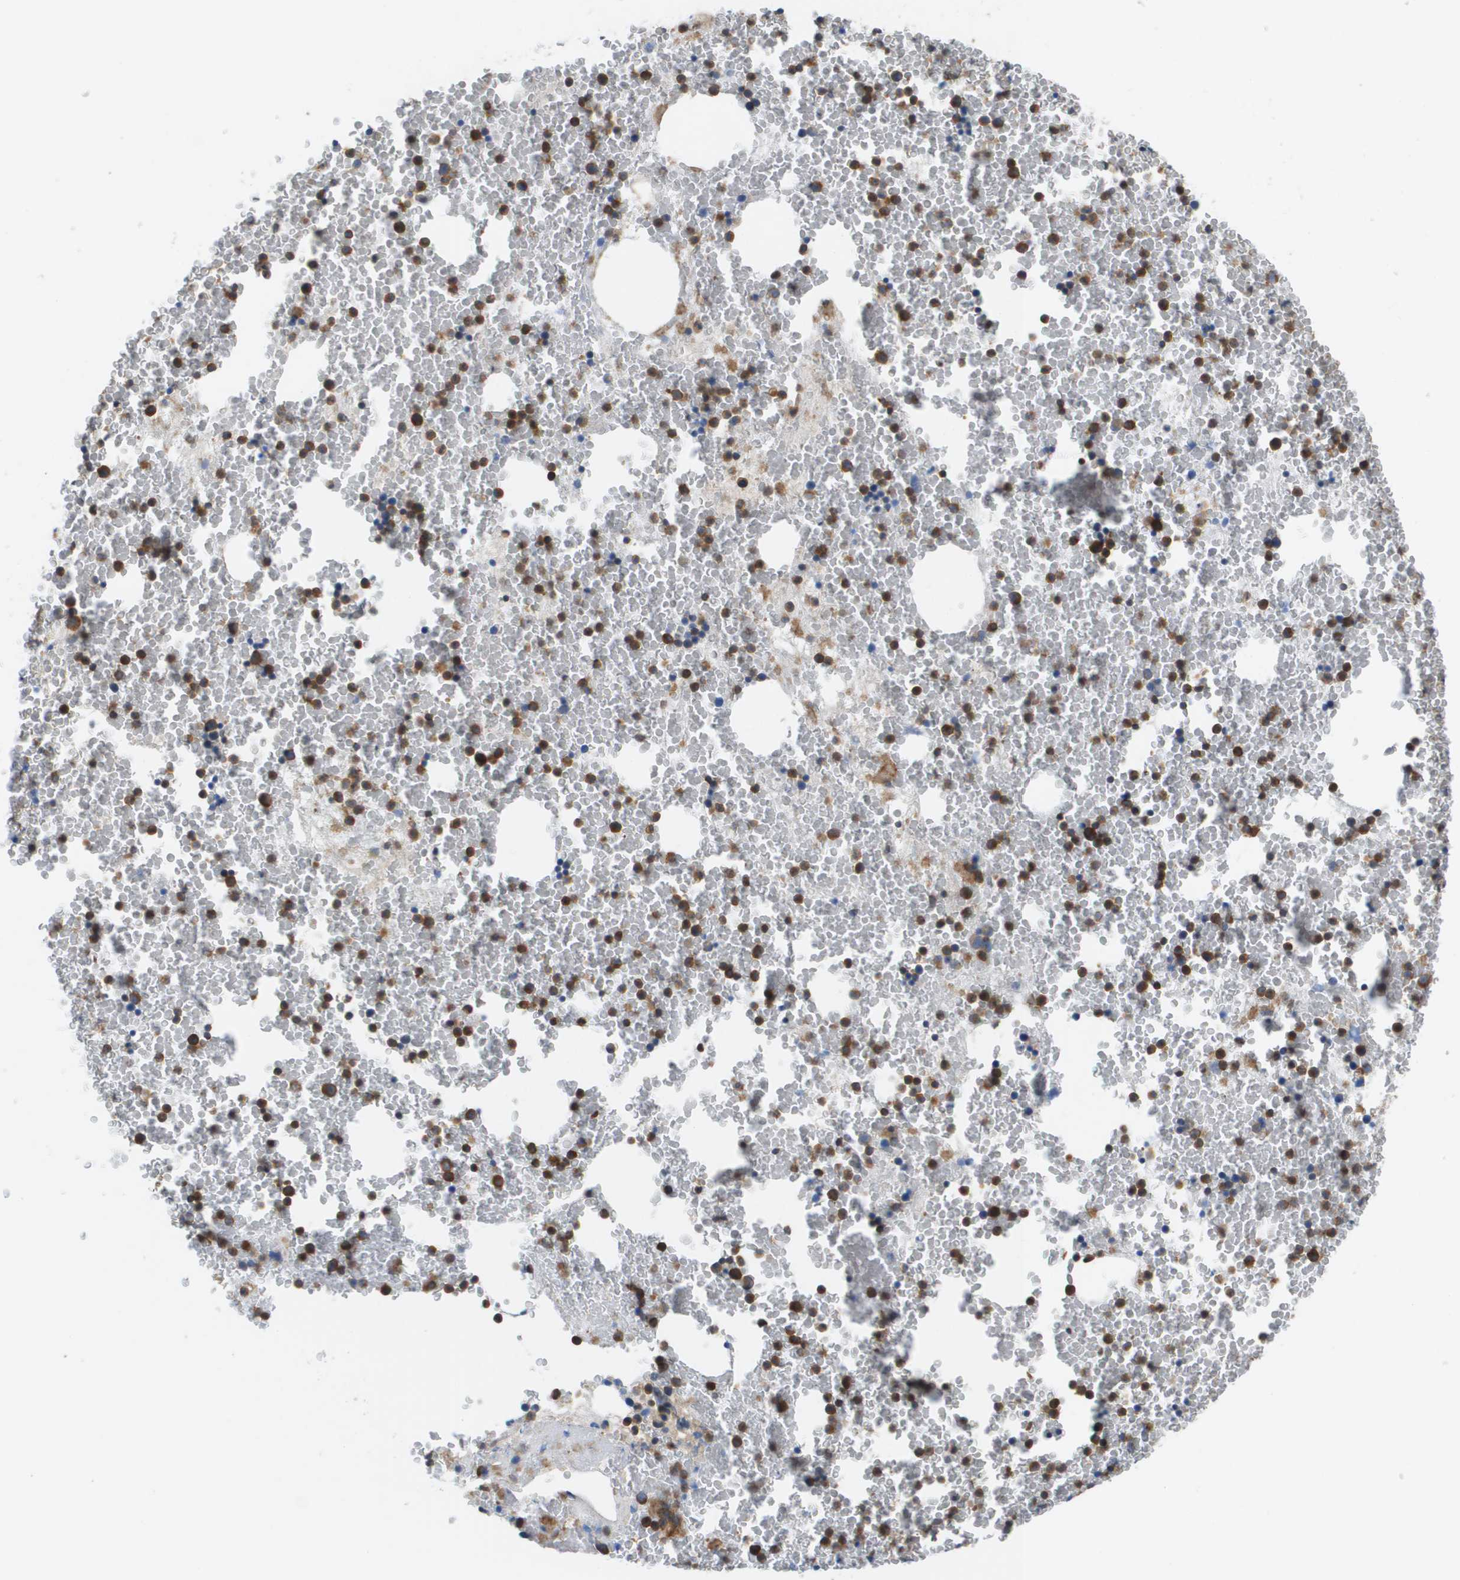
{"staining": {"intensity": "strong", "quantity": "25%-75%", "location": "cytoplasmic/membranous"}, "tissue": "bone marrow", "cell_type": "Hematopoietic cells", "image_type": "normal", "snomed": [{"axis": "morphology", "description": "Normal tissue, NOS"}, {"axis": "morphology", "description": "Inflammation, NOS"}, {"axis": "topography", "description": "Bone marrow"}], "caption": "This micrograph exhibits IHC staining of benign human bone marrow, with high strong cytoplasmic/membranous staining in approximately 25%-75% of hematopoietic cells.", "gene": "EIF4G2", "patient": {"sex": "male", "age": 63}}